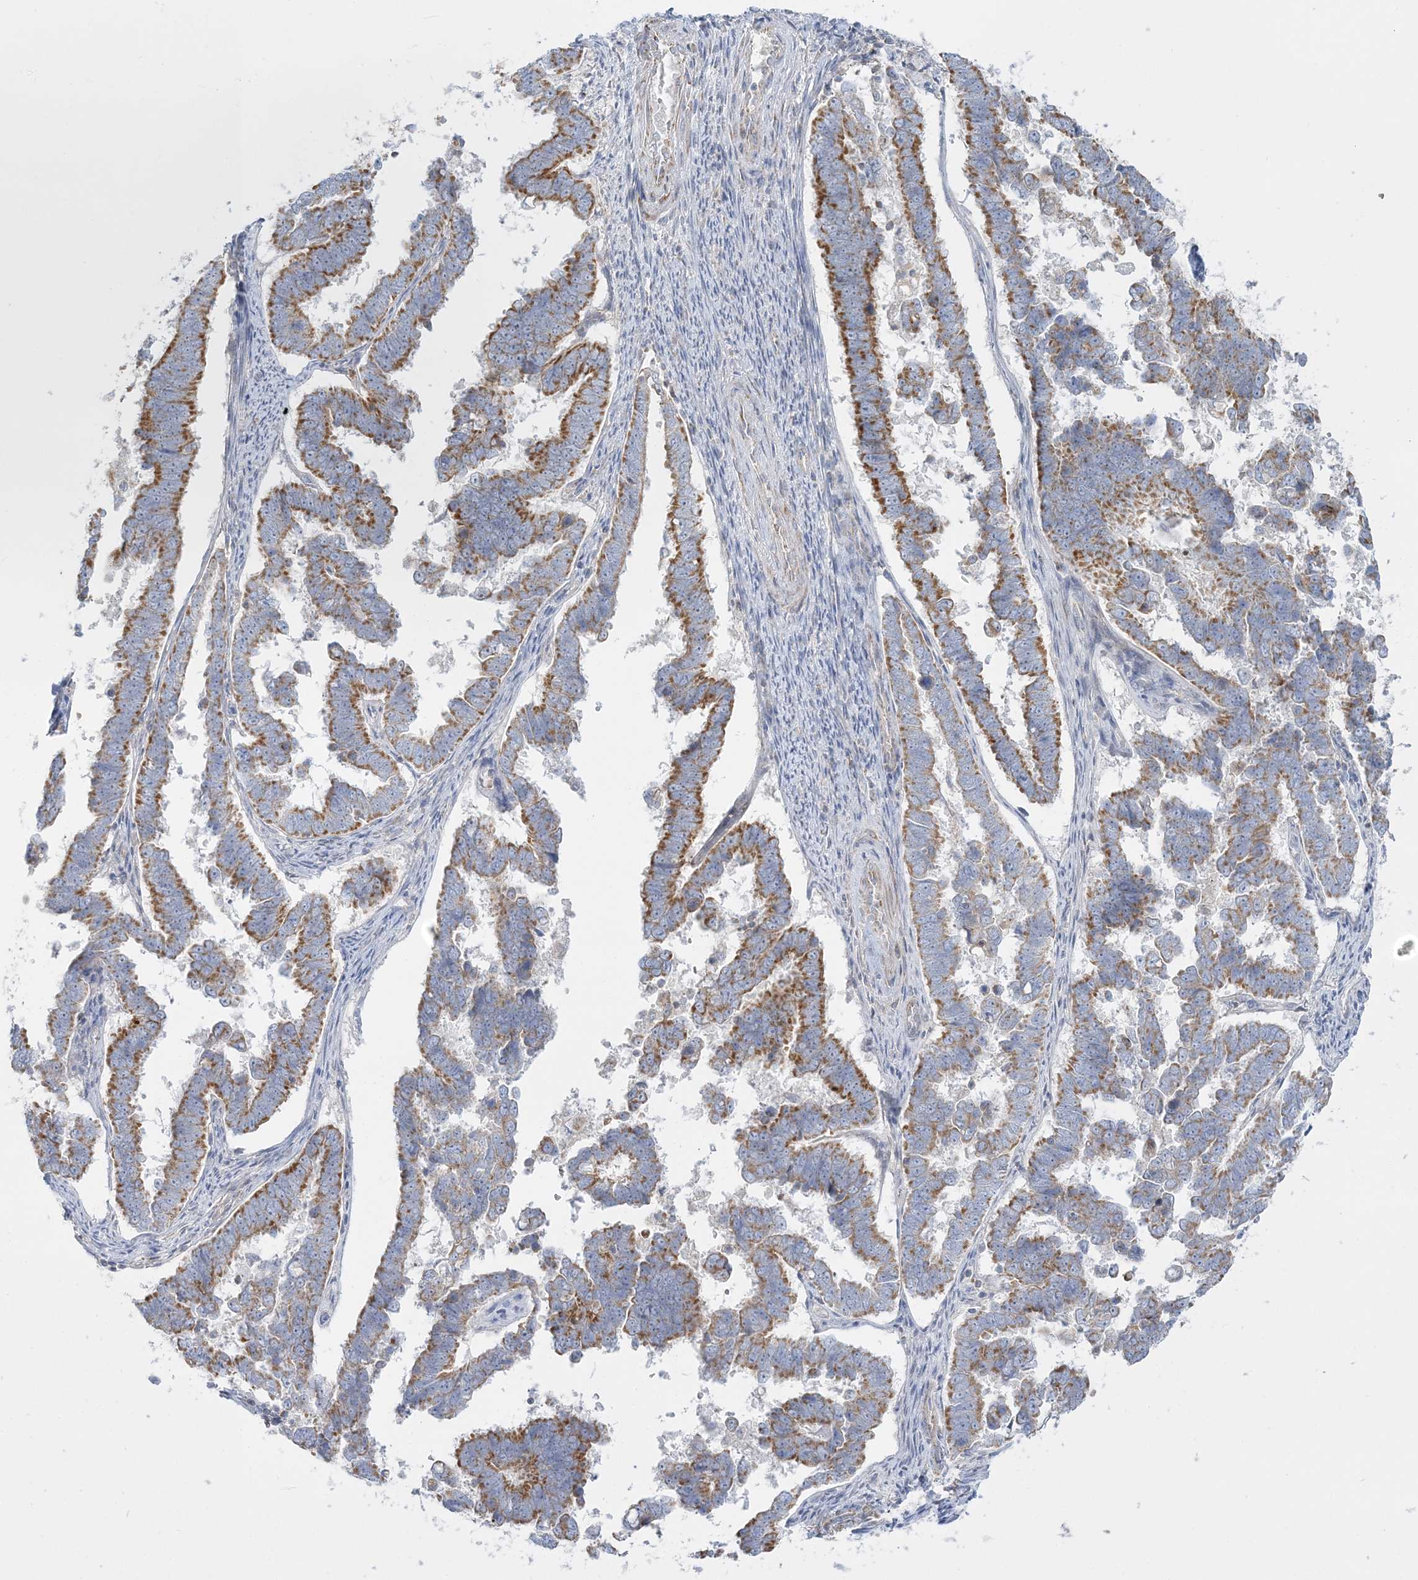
{"staining": {"intensity": "moderate", "quantity": ">75%", "location": "cytoplasmic/membranous"}, "tissue": "endometrial cancer", "cell_type": "Tumor cells", "image_type": "cancer", "snomed": [{"axis": "morphology", "description": "Adenocarcinoma, NOS"}, {"axis": "topography", "description": "Endometrium"}], "caption": "Immunohistochemical staining of endometrial cancer (adenocarcinoma) demonstrates medium levels of moderate cytoplasmic/membranous positivity in approximately >75% of tumor cells.", "gene": "TBC1D14", "patient": {"sex": "female", "age": 75}}